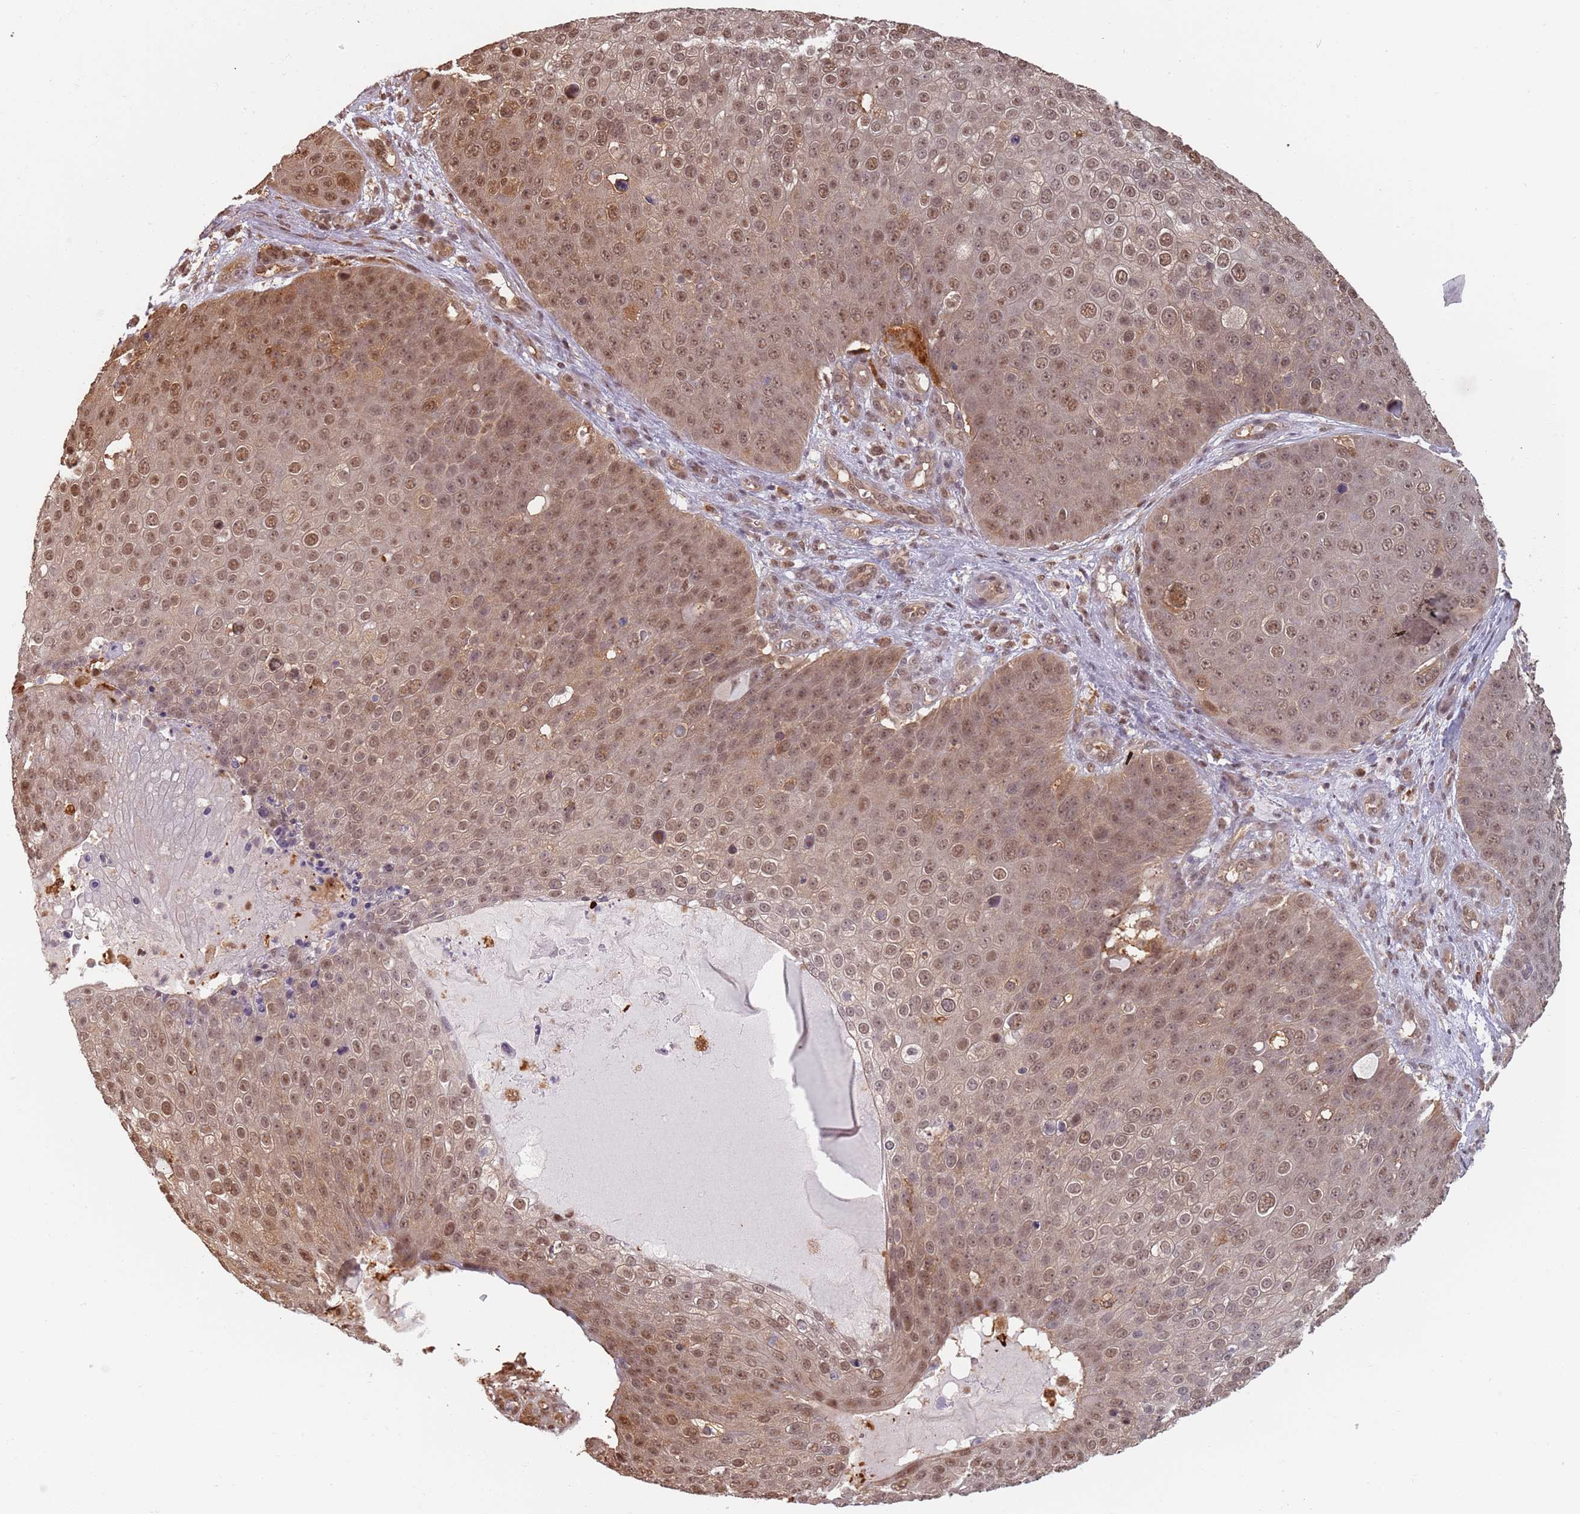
{"staining": {"intensity": "moderate", "quantity": ">75%", "location": "cytoplasmic/membranous,nuclear"}, "tissue": "skin cancer", "cell_type": "Tumor cells", "image_type": "cancer", "snomed": [{"axis": "morphology", "description": "Squamous cell carcinoma, NOS"}, {"axis": "topography", "description": "Skin"}], "caption": "Immunohistochemical staining of skin cancer (squamous cell carcinoma) demonstrates moderate cytoplasmic/membranous and nuclear protein staining in approximately >75% of tumor cells.", "gene": "PLSCR5", "patient": {"sex": "male", "age": 71}}